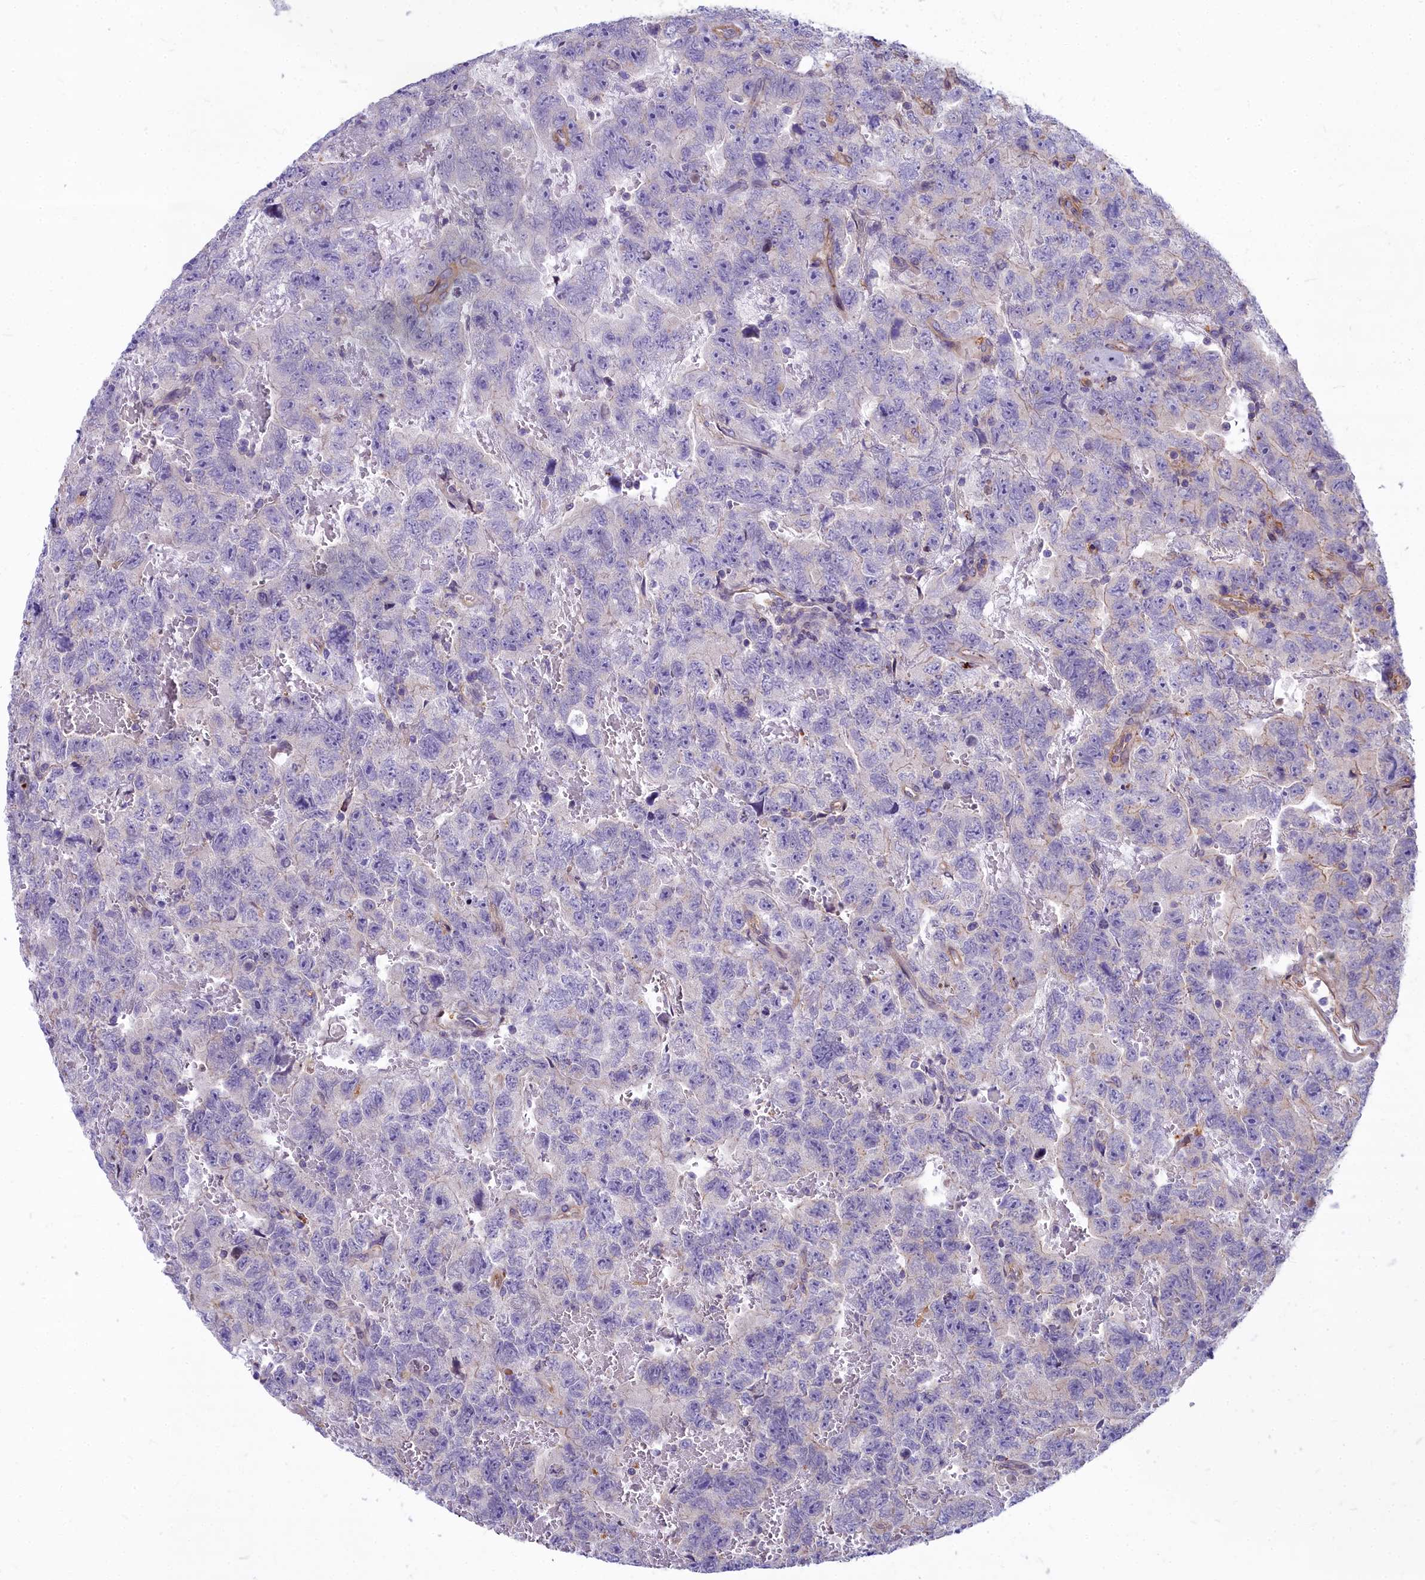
{"staining": {"intensity": "weak", "quantity": "<25%", "location": "cytoplasmic/membranous"}, "tissue": "testis cancer", "cell_type": "Tumor cells", "image_type": "cancer", "snomed": [{"axis": "morphology", "description": "Carcinoma, Embryonal, NOS"}, {"axis": "topography", "description": "Testis"}], "caption": "Immunohistochemistry of testis cancer (embryonal carcinoma) exhibits no positivity in tumor cells.", "gene": "HLA-DOA", "patient": {"sex": "male", "age": 45}}